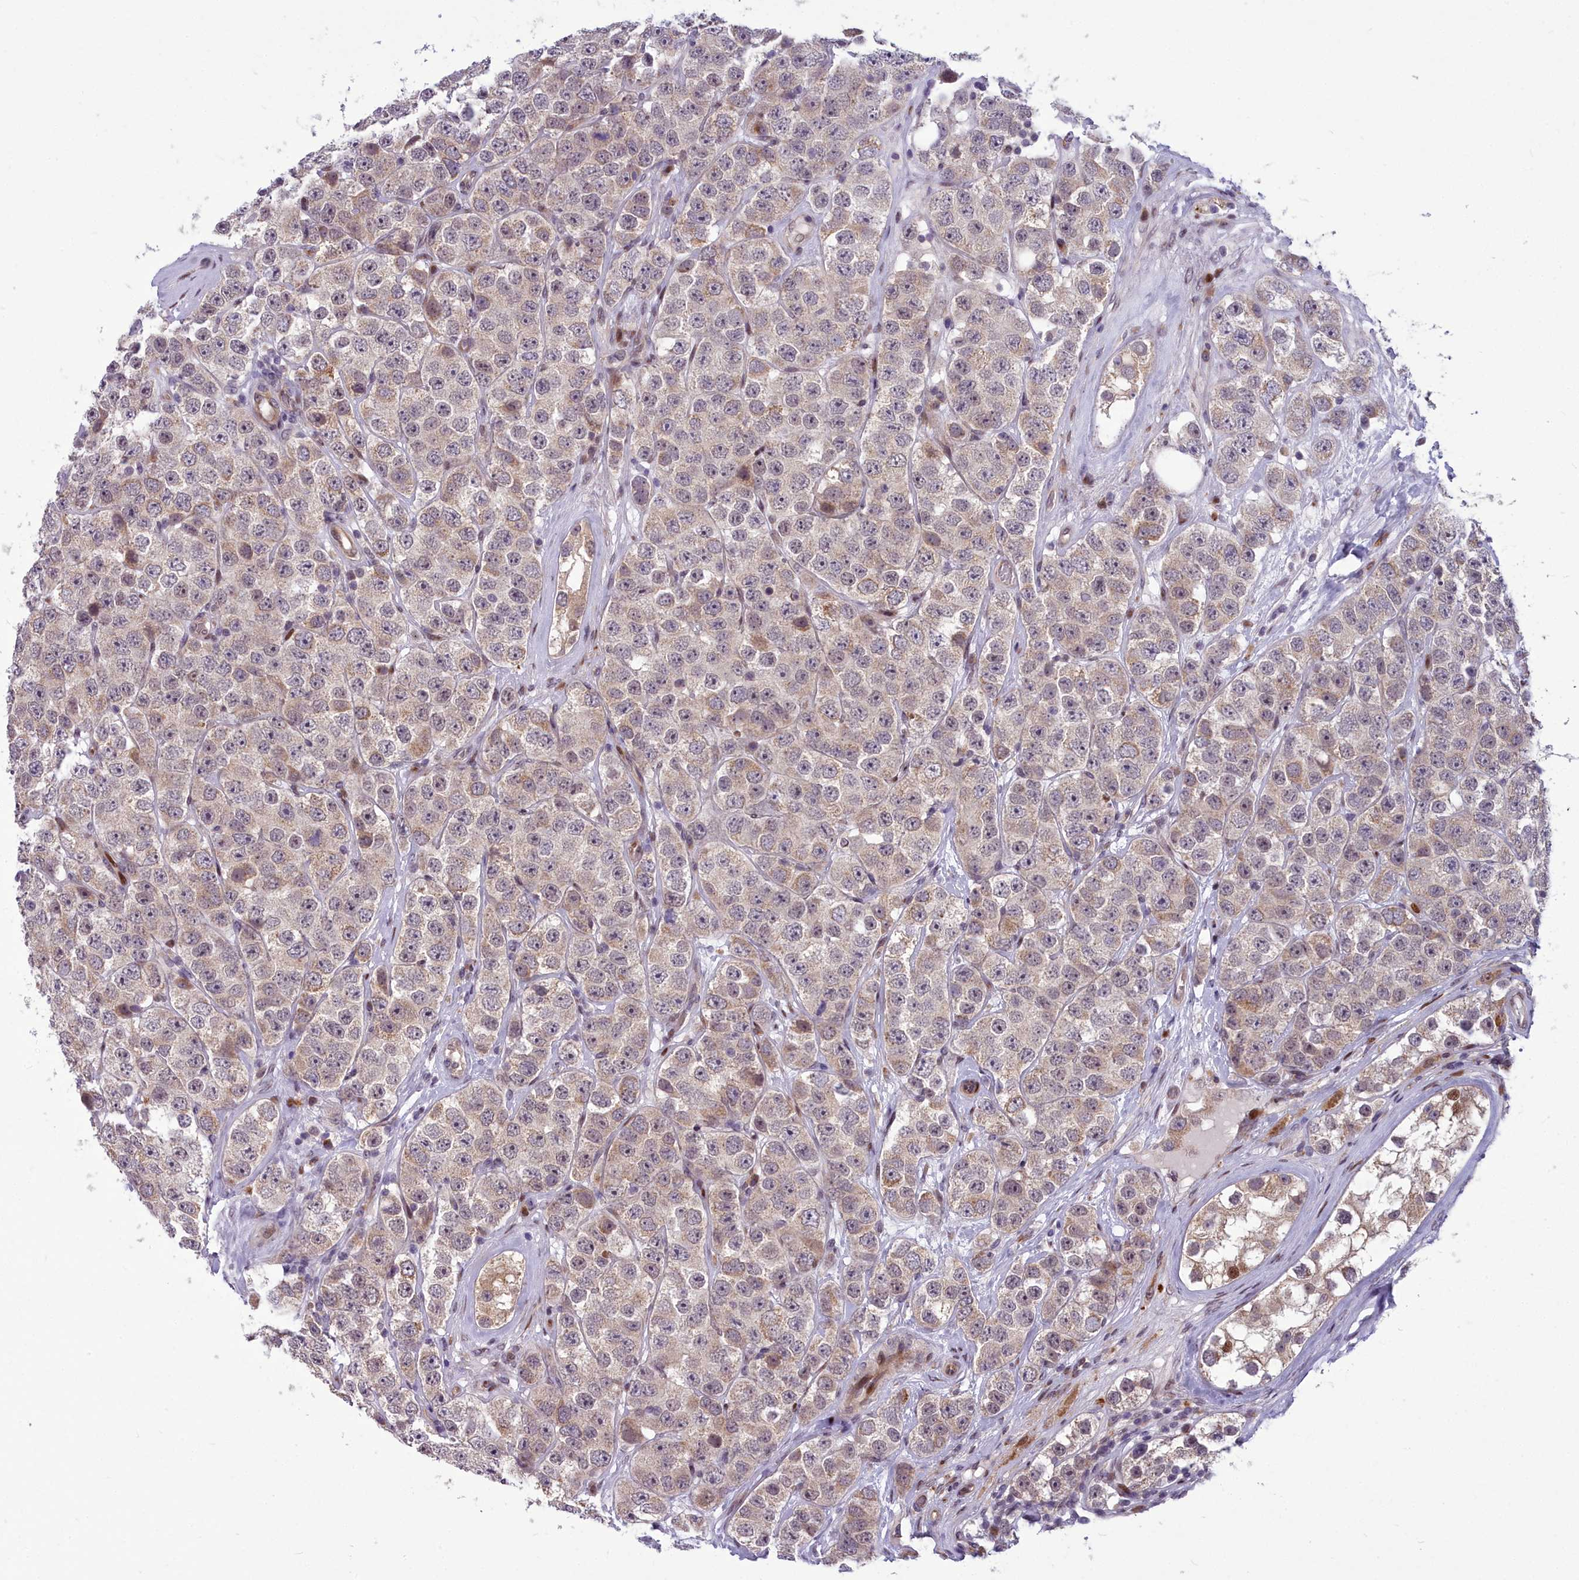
{"staining": {"intensity": "weak", "quantity": "25%-75%", "location": "cytoplasmic/membranous"}, "tissue": "testis cancer", "cell_type": "Tumor cells", "image_type": "cancer", "snomed": [{"axis": "morphology", "description": "Seminoma, NOS"}, {"axis": "topography", "description": "Testis"}], "caption": "IHC of seminoma (testis) reveals low levels of weak cytoplasmic/membranous positivity in approximately 25%-75% of tumor cells. The staining was performed using DAB (3,3'-diaminobenzidine) to visualize the protein expression in brown, while the nuclei were stained in blue with hematoxylin (Magnification: 20x).", "gene": "AP1M1", "patient": {"sex": "male", "age": 28}}